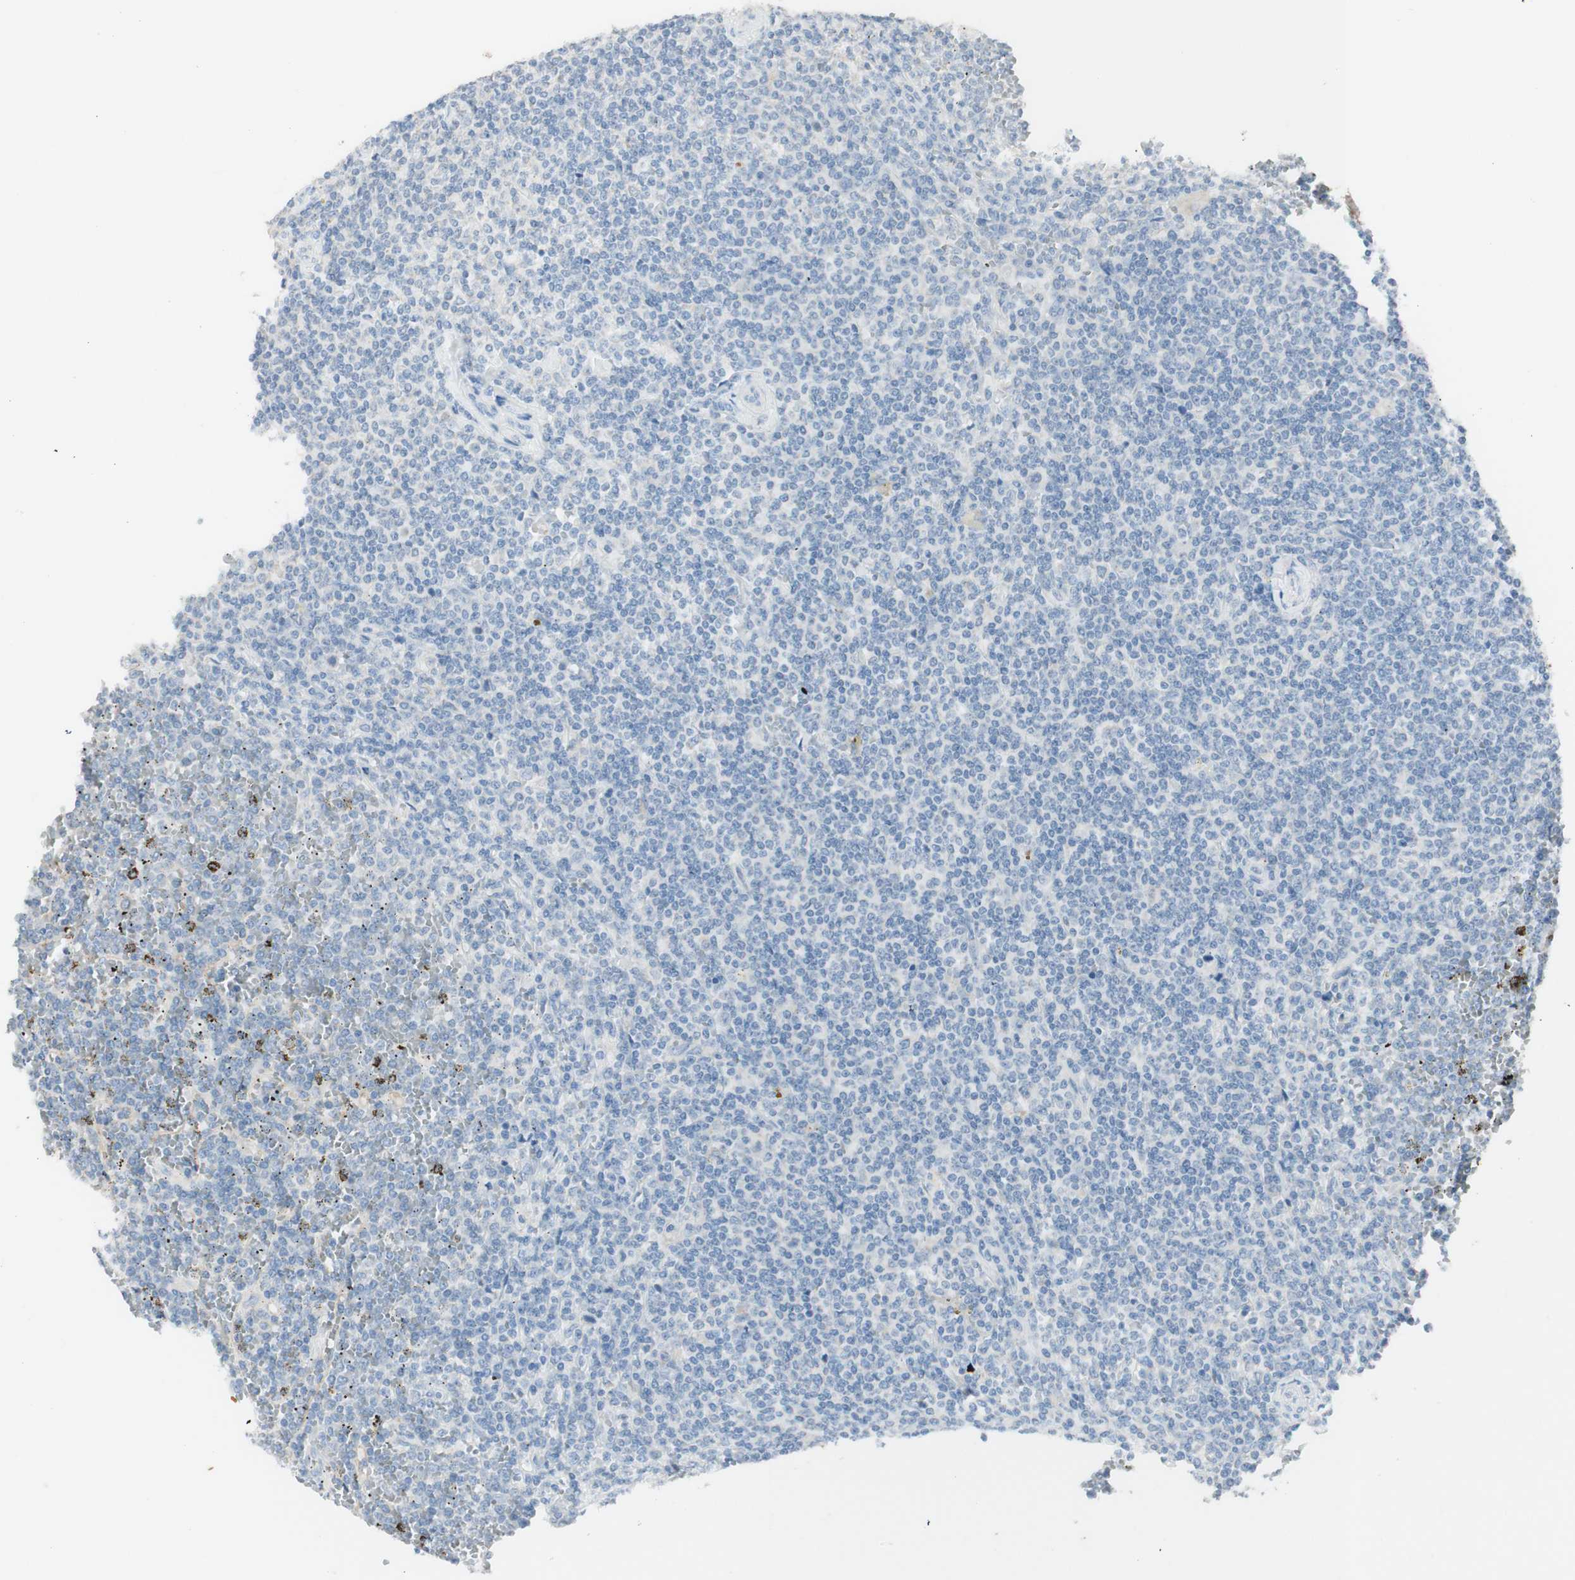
{"staining": {"intensity": "negative", "quantity": "none", "location": "none"}, "tissue": "lymphoma", "cell_type": "Tumor cells", "image_type": "cancer", "snomed": [{"axis": "morphology", "description": "Malignant lymphoma, non-Hodgkin's type, Low grade"}, {"axis": "topography", "description": "Spleen"}], "caption": "A micrograph of human malignant lymphoma, non-Hodgkin's type (low-grade) is negative for staining in tumor cells. (Brightfield microscopy of DAB (3,3'-diaminobenzidine) IHC at high magnification).", "gene": "ART3", "patient": {"sex": "female", "age": 19}}